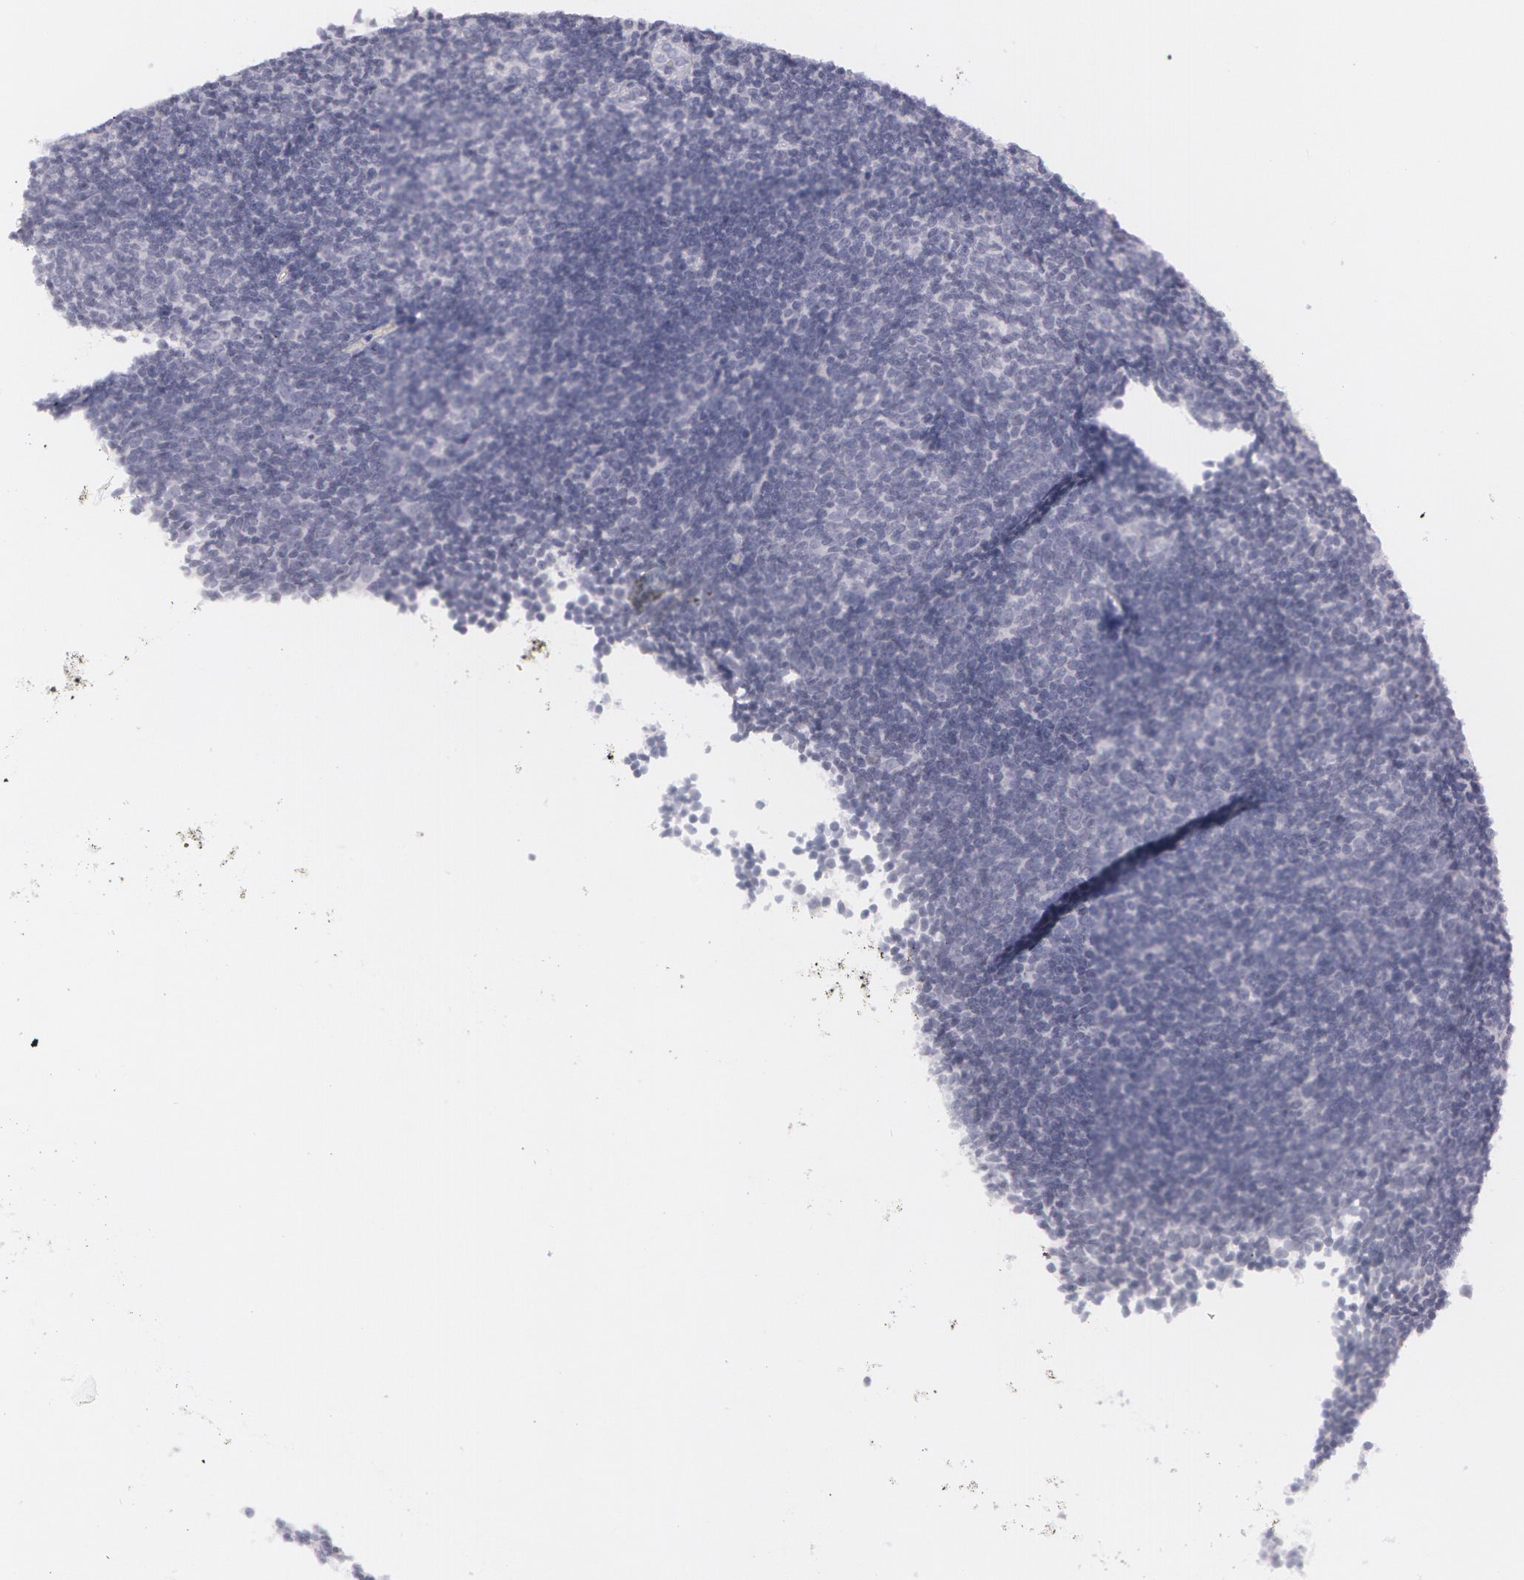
{"staining": {"intensity": "negative", "quantity": "none", "location": "none"}, "tissue": "lymphoma", "cell_type": "Tumor cells", "image_type": "cancer", "snomed": [{"axis": "morphology", "description": "Malignant lymphoma, non-Hodgkin's type, Low grade"}, {"axis": "topography", "description": "Lymph node"}], "caption": "DAB immunohistochemical staining of human lymphoma displays no significant staining in tumor cells.", "gene": "IL1RN", "patient": {"sex": "male", "age": 49}}